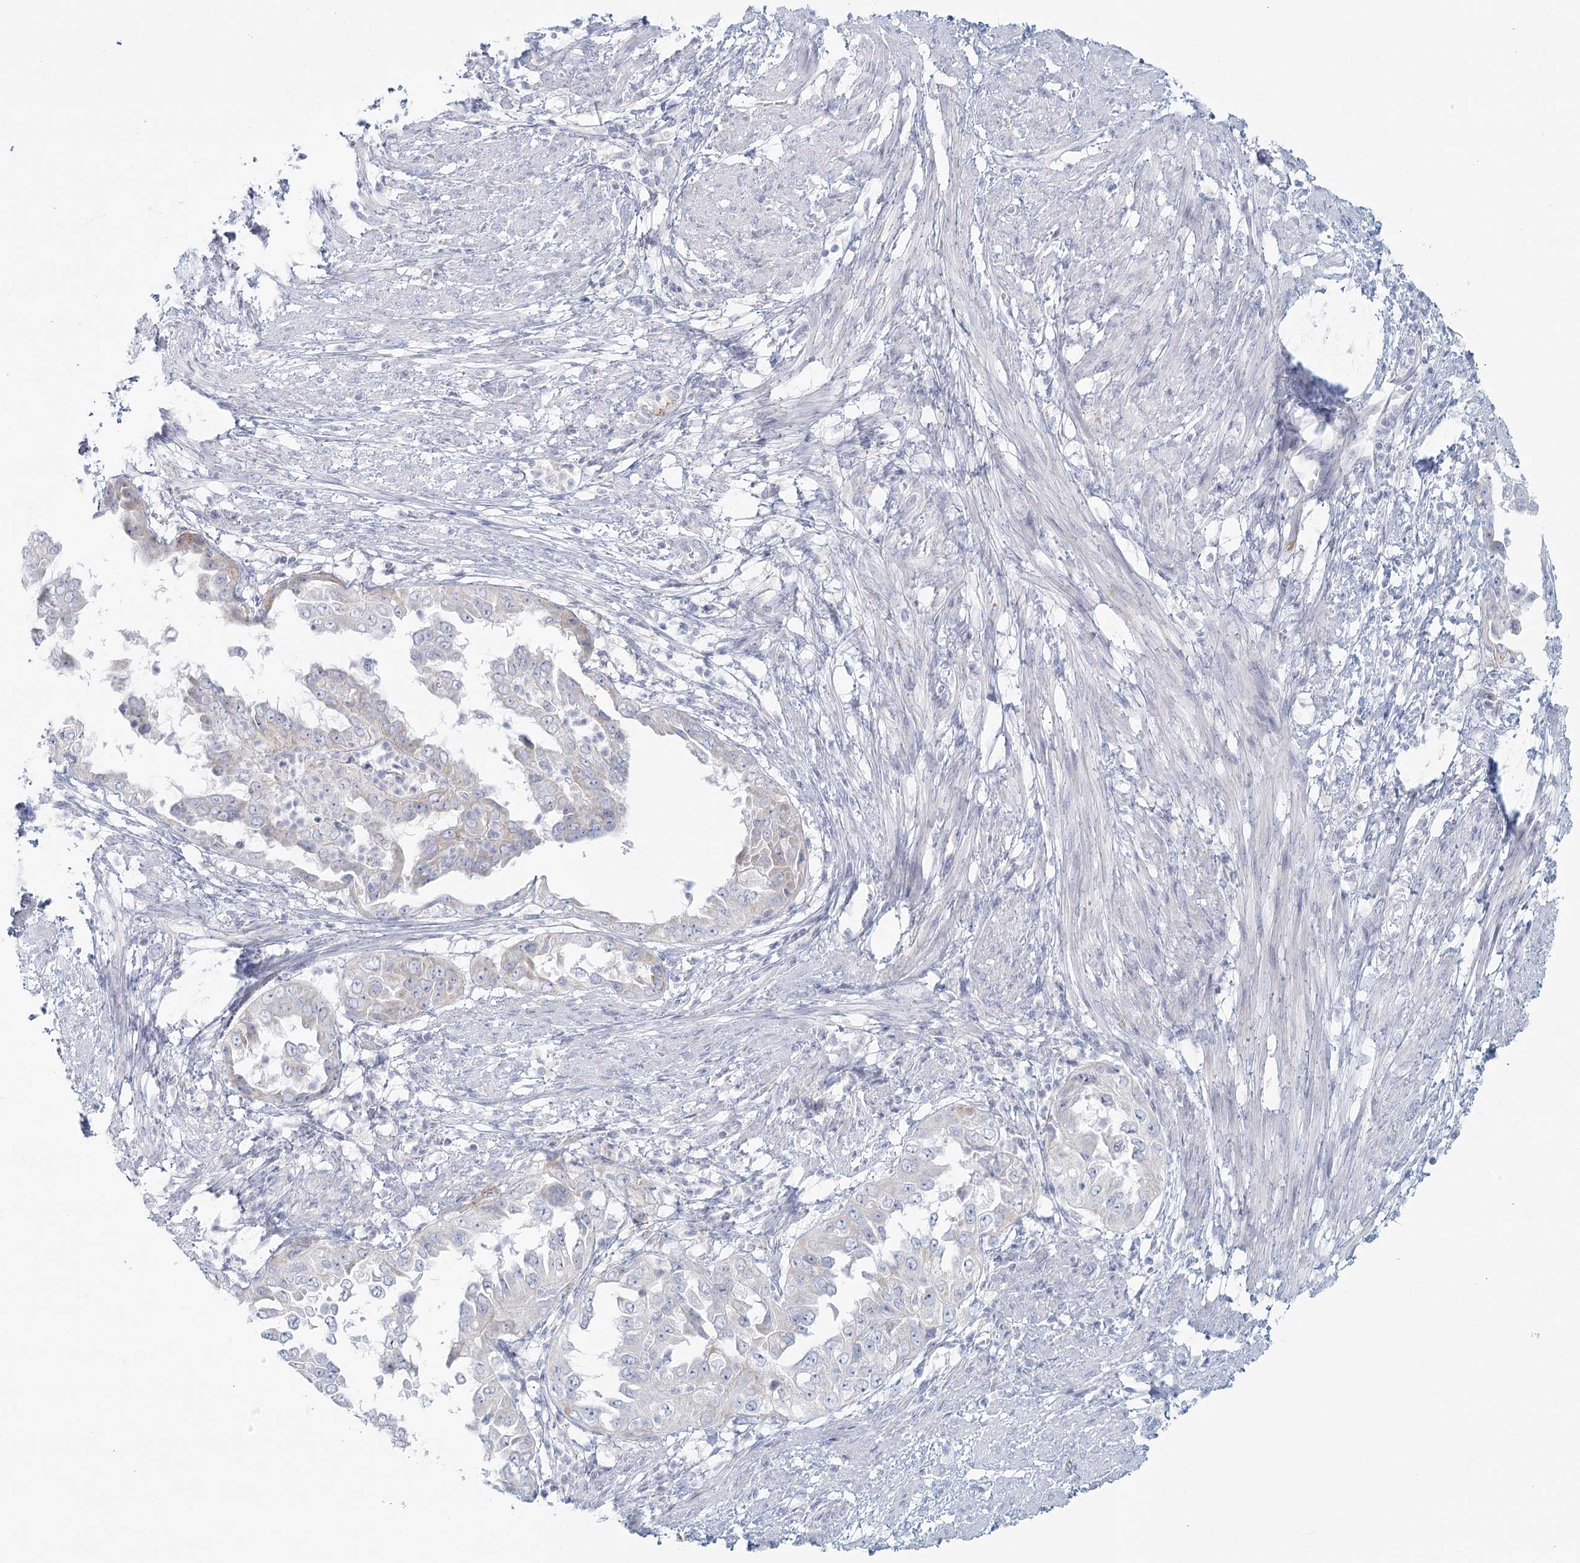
{"staining": {"intensity": "moderate", "quantity": "25%-75%", "location": "cytoplasmic/membranous"}, "tissue": "endometrial cancer", "cell_type": "Tumor cells", "image_type": "cancer", "snomed": [{"axis": "morphology", "description": "Adenocarcinoma, NOS"}, {"axis": "topography", "description": "Endometrium"}], "caption": "Endometrial cancer was stained to show a protein in brown. There is medium levels of moderate cytoplasmic/membranous staining in about 25%-75% of tumor cells.", "gene": "BPHL", "patient": {"sex": "female", "age": 85}}